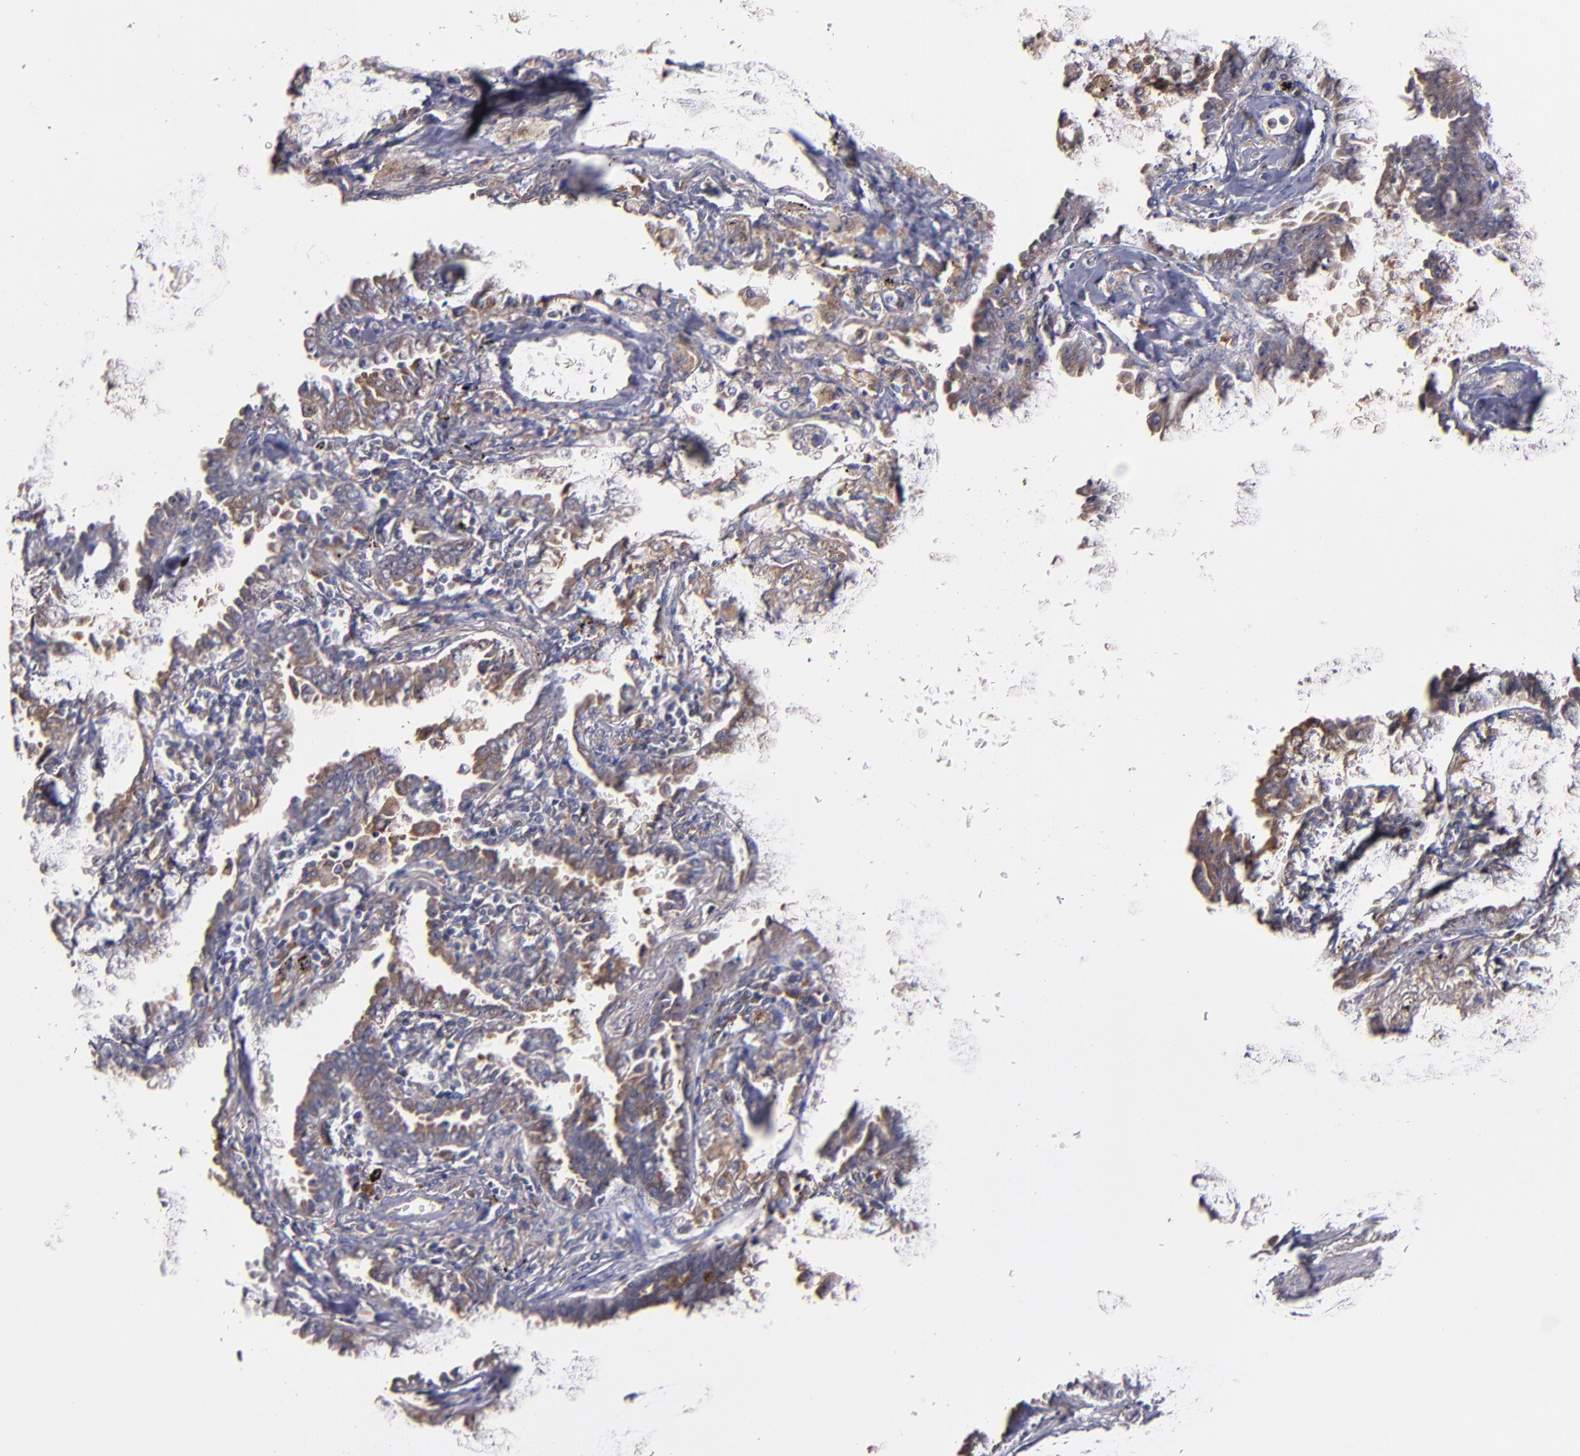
{"staining": {"intensity": "weak", "quantity": ">75%", "location": "cytoplasmic/membranous"}, "tissue": "lung cancer", "cell_type": "Tumor cells", "image_type": "cancer", "snomed": [{"axis": "morphology", "description": "Adenocarcinoma, NOS"}, {"axis": "topography", "description": "Lung"}], "caption": "High-power microscopy captured an immunohistochemistry image of adenocarcinoma (lung), revealing weak cytoplasmic/membranous staining in about >75% of tumor cells.", "gene": "IFIH1", "patient": {"sex": "female", "age": 64}}